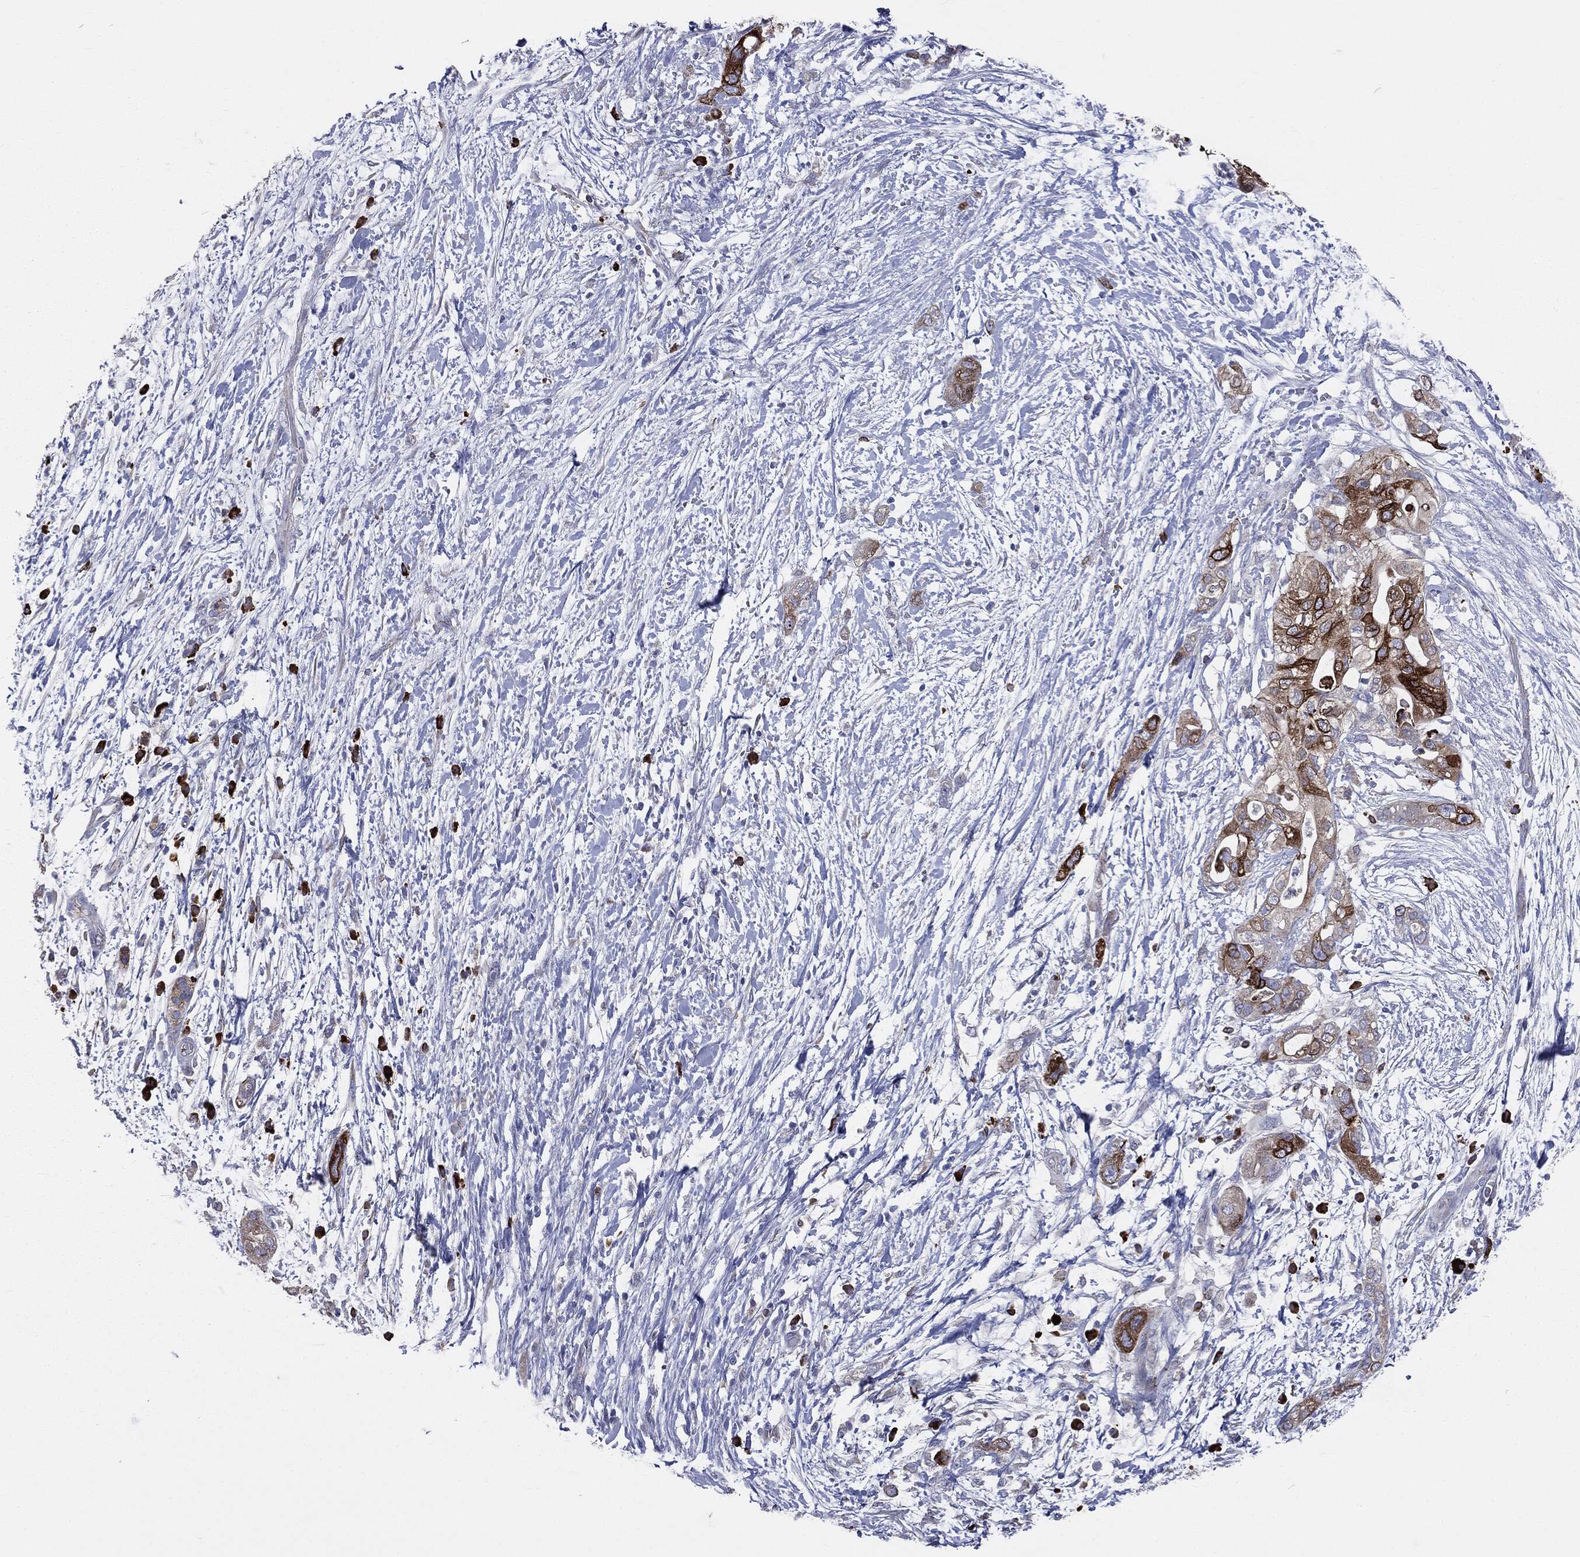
{"staining": {"intensity": "strong", "quantity": "25%-75%", "location": "cytoplasmic/membranous"}, "tissue": "pancreatic cancer", "cell_type": "Tumor cells", "image_type": "cancer", "snomed": [{"axis": "morphology", "description": "Adenocarcinoma, NOS"}, {"axis": "topography", "description": "Pancreas"}], "caption": "Protein staining of pancreatic cancer (adenocarcinoma) tissue exhibits strong cytoplasmic/membranous positivity in about 25%-75% of tumor cells. The protein is stained brown, and the nuclei are stained in blue (DAB (3,3'-diaminobenzidine) IHC with brightfield microscopy, high magnification).", "gene": "PTGS2", "patient": {"sex": "female", "age": 72}}